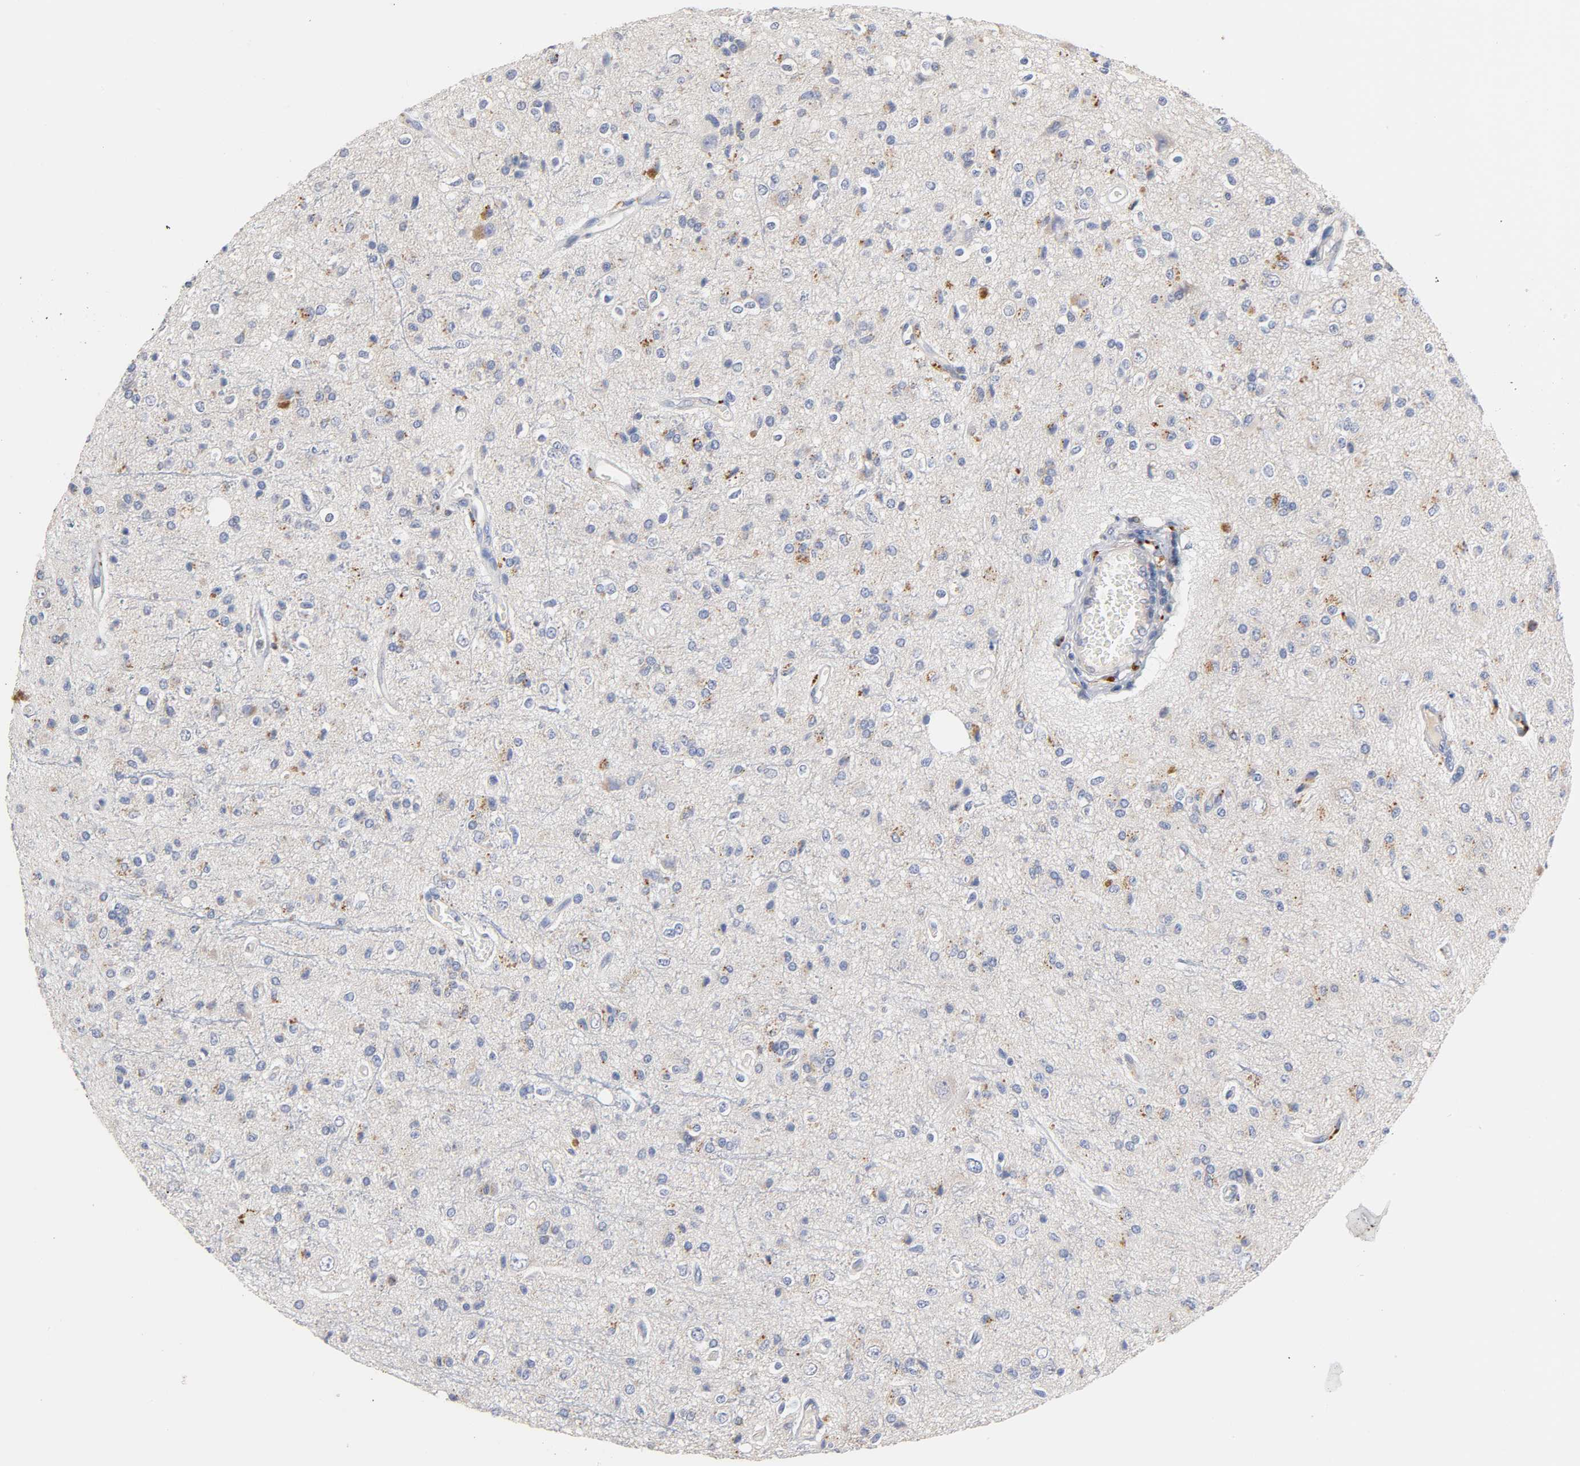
{"staining": {"intensity": "weak", "quantity": "<25%", "location": "cytoplasmic/membranous"}, "tissue": "glioma", "cell_type": "Tumor cells", "image_type": "cancer", "snomed": [{"axis": "morphology", "description": "Glioma, malignant, High grade"}, {"axis": "topography", "description": "Brain"}], "caption": "IHC histopathology image of high-grade glioma (malignant) stained for a protein (brown), which exhibits no staining in tumor cells.", "gene": "SEMA5A", "patient": {"sex": "male", "age": 47}}